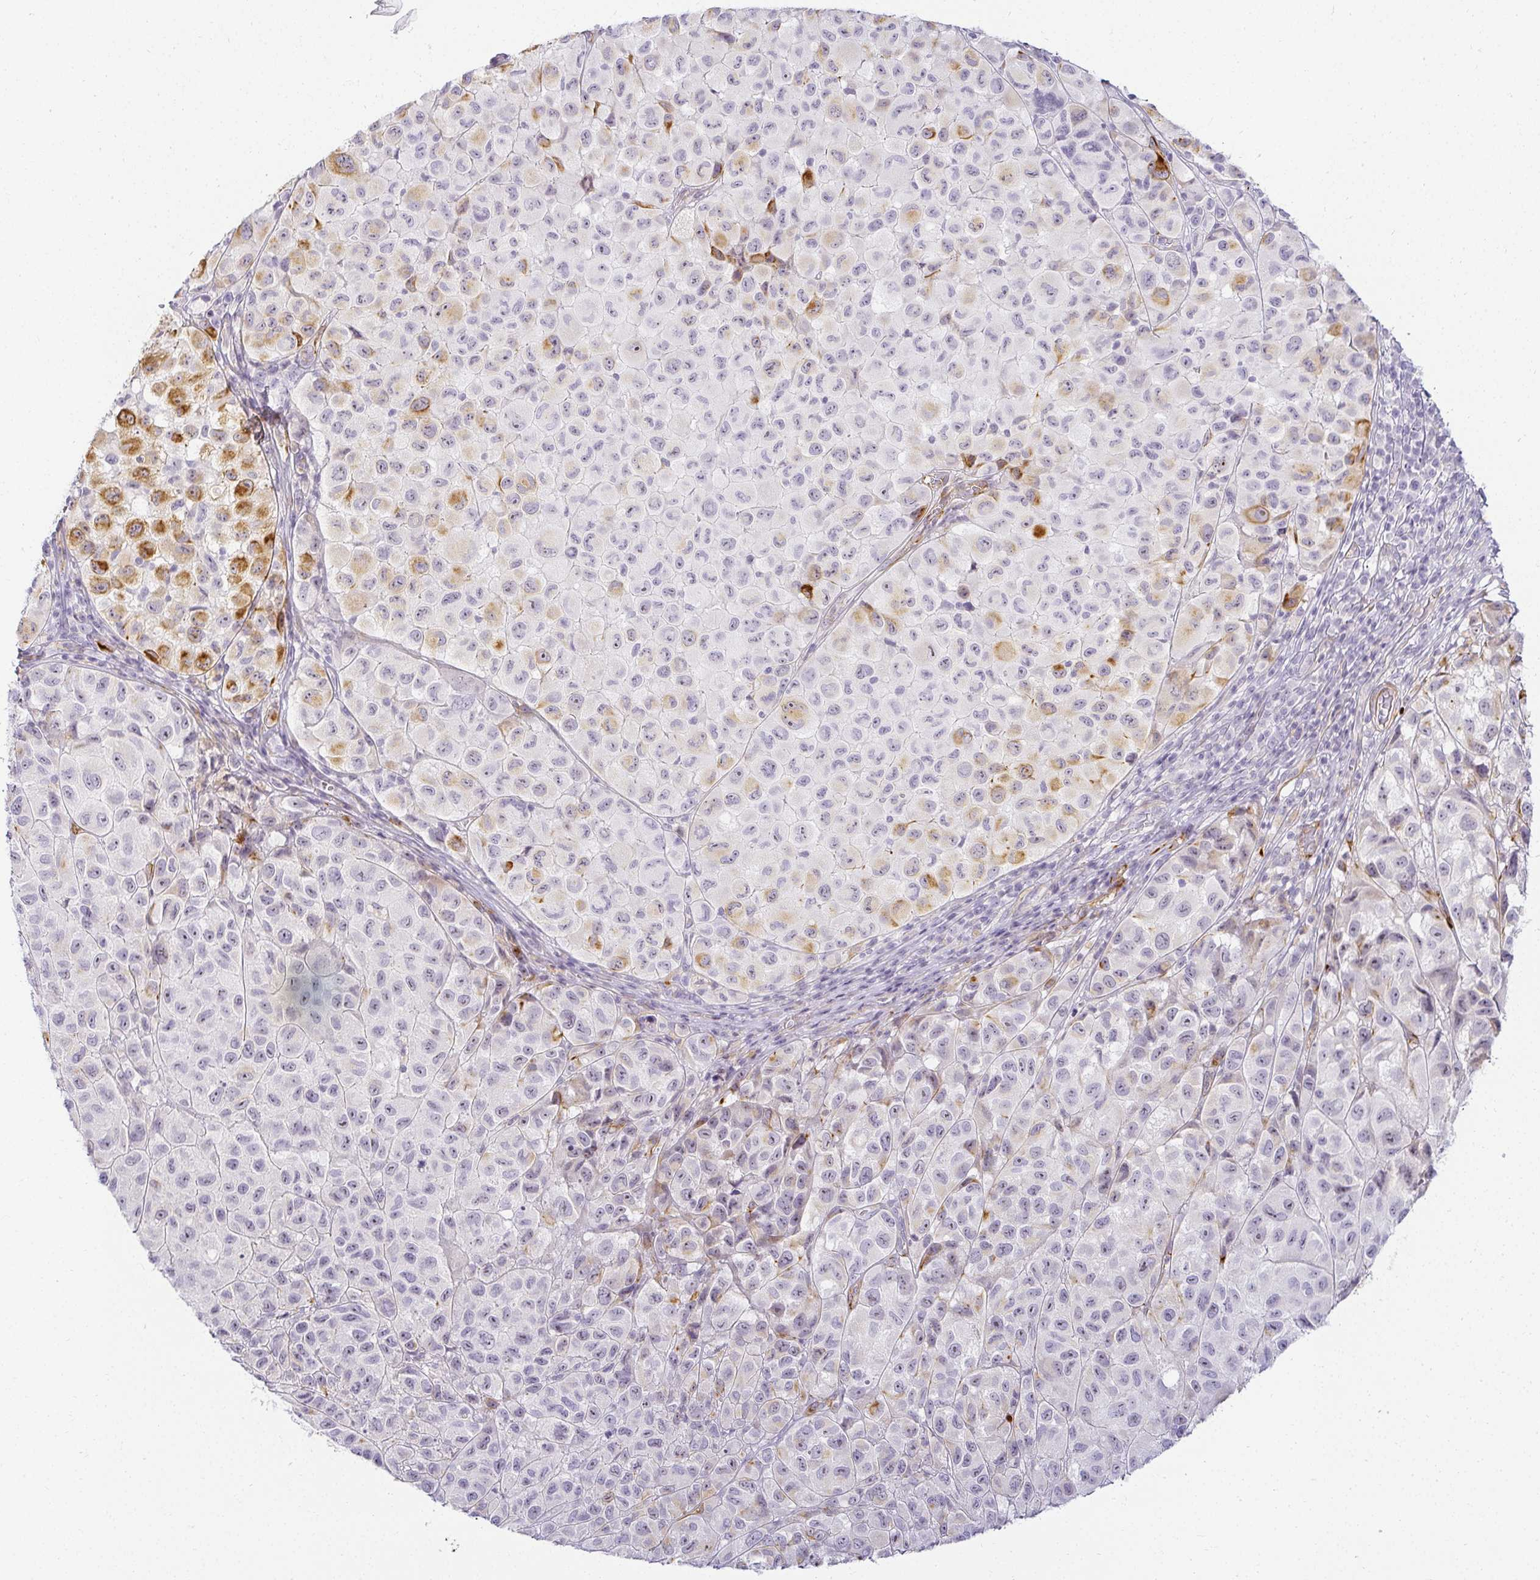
{"staining": {"intensity": "weak", "quantity": "<25%", "location": "cytoplasmic/membranous"}, "tissue": "melanoma", "cell_type": "Tumor cells", "image_type": "cancer", "snomed": [{"axis": "morphology", "description": "Malignant melanoma, NOS"}, {"axis": "topography", "description": "Skin"}], "caption": "High power microscopy micrograph of an immunohistochemistry histopathology image of malignant melanoma, revealing no significant positivity in tumor cells.", "gene": "ACAN", "patient": {"sex": "male", "age": 93}}